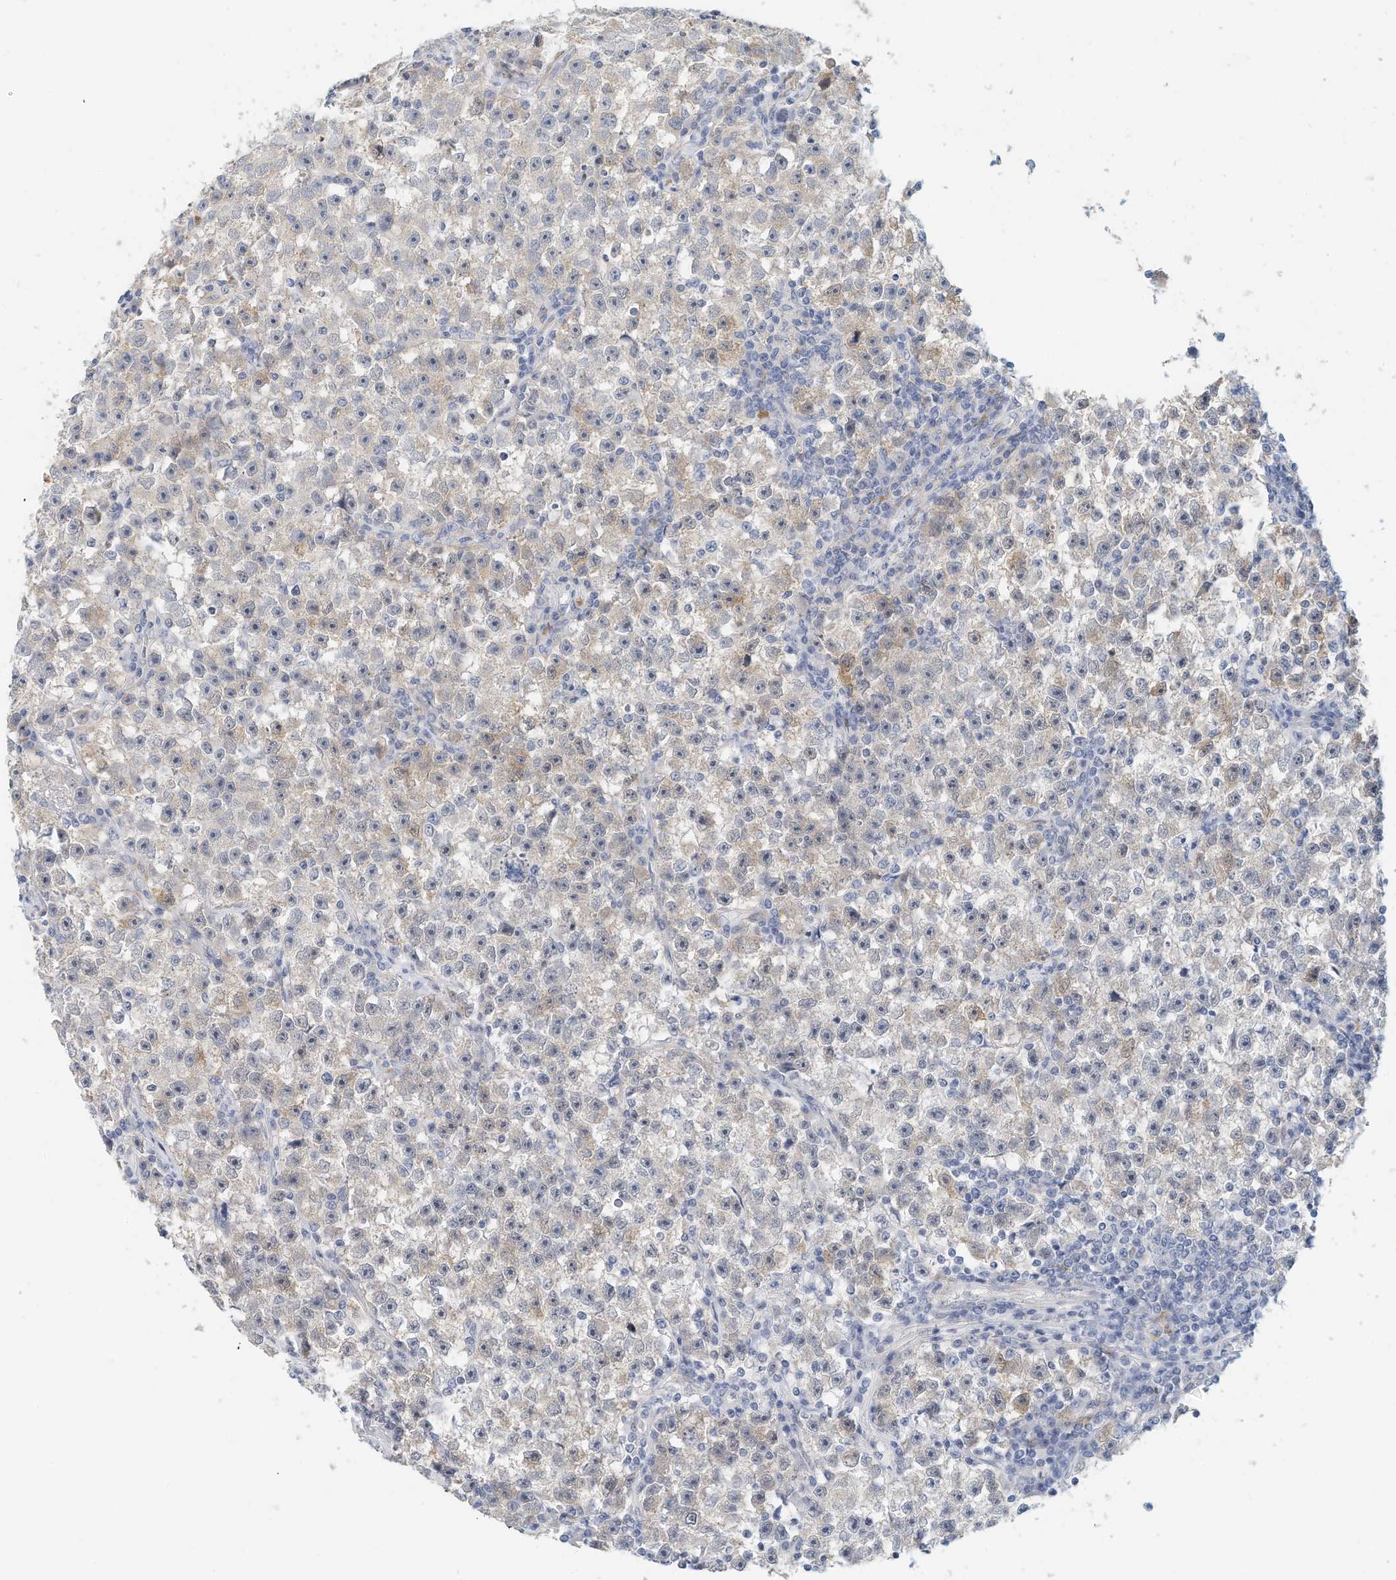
{"staining": {"intensity": "negative", "quantity": "none", "location": "none"}, "tissue": "testis cancer", "cell_type": "Tumor cells", "image_type": "cancer", "snomed": [{"axis": "morphology", "description": "Seminoma, NOS"}, {"axis": "topography", "description": "Testis"}], "caption": "This is a photomicrograph of immunohistochemistry (IHC) staining of seminoma (testis), which shows no expression in tumor cells. (IHC, brightfield microscopy, high magnification).", "gene": "ARHGAP28", "patient": {"sex": "male", "age": 22}}